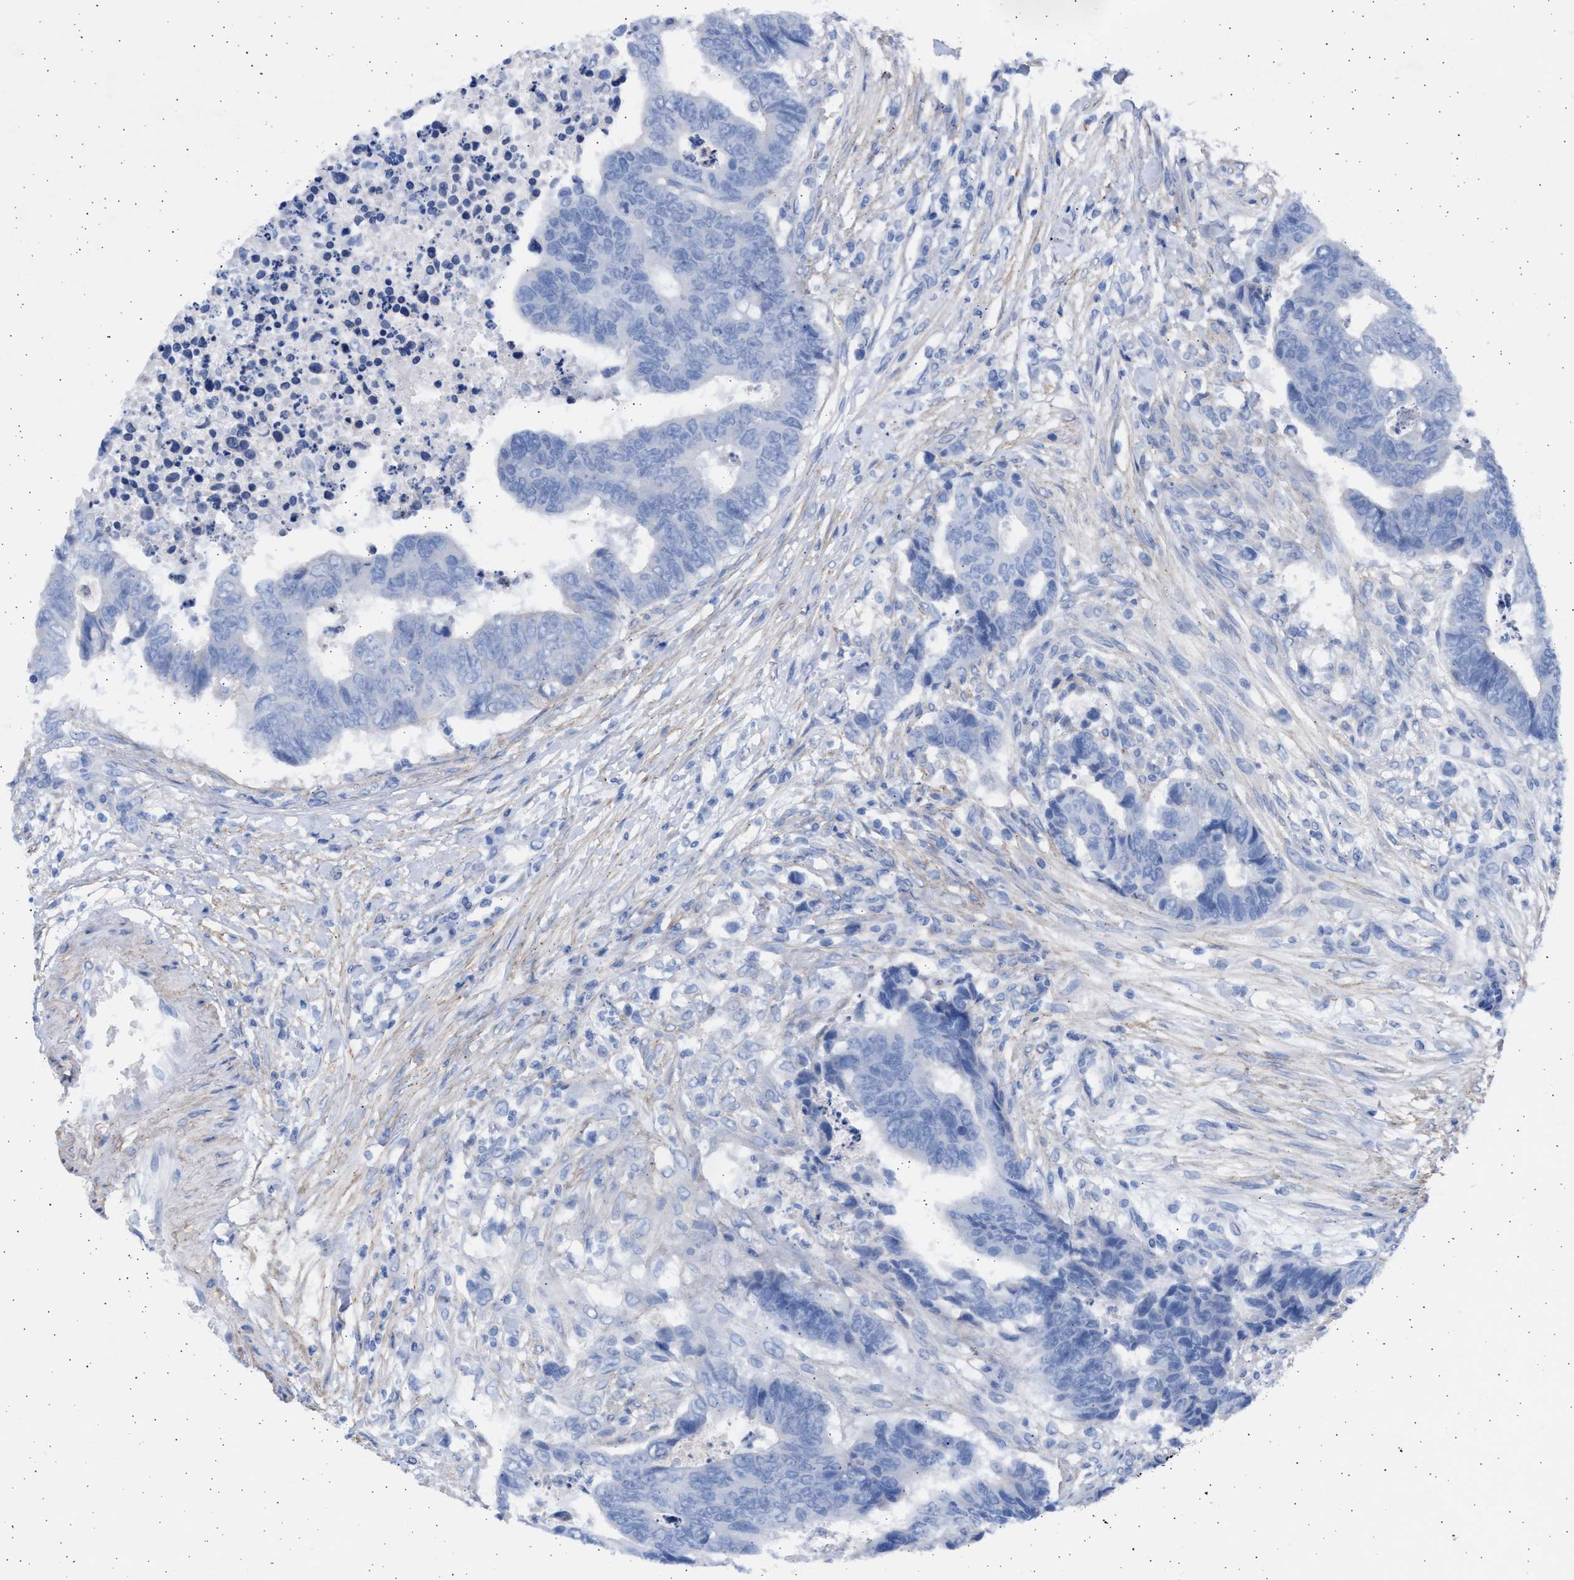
{"staining": {"intensity": "negative", "quantity": "none", "location": "none"}, "tissue": "colorectal cancer", "cell_type": "Tumor cells", "image_type": "cancer", "snomed": [{"axis": "morphology", "description": "Adenocarcinoma, NOS"}, {"axis": "topography", "description": "Rectum"}], "caption": "DAB immunohistochemical staining of human colorectal cancer shows no significant expression in tumor cells.", "gene": "NBR1", "patient": {"sex": "male", "age": 84}}